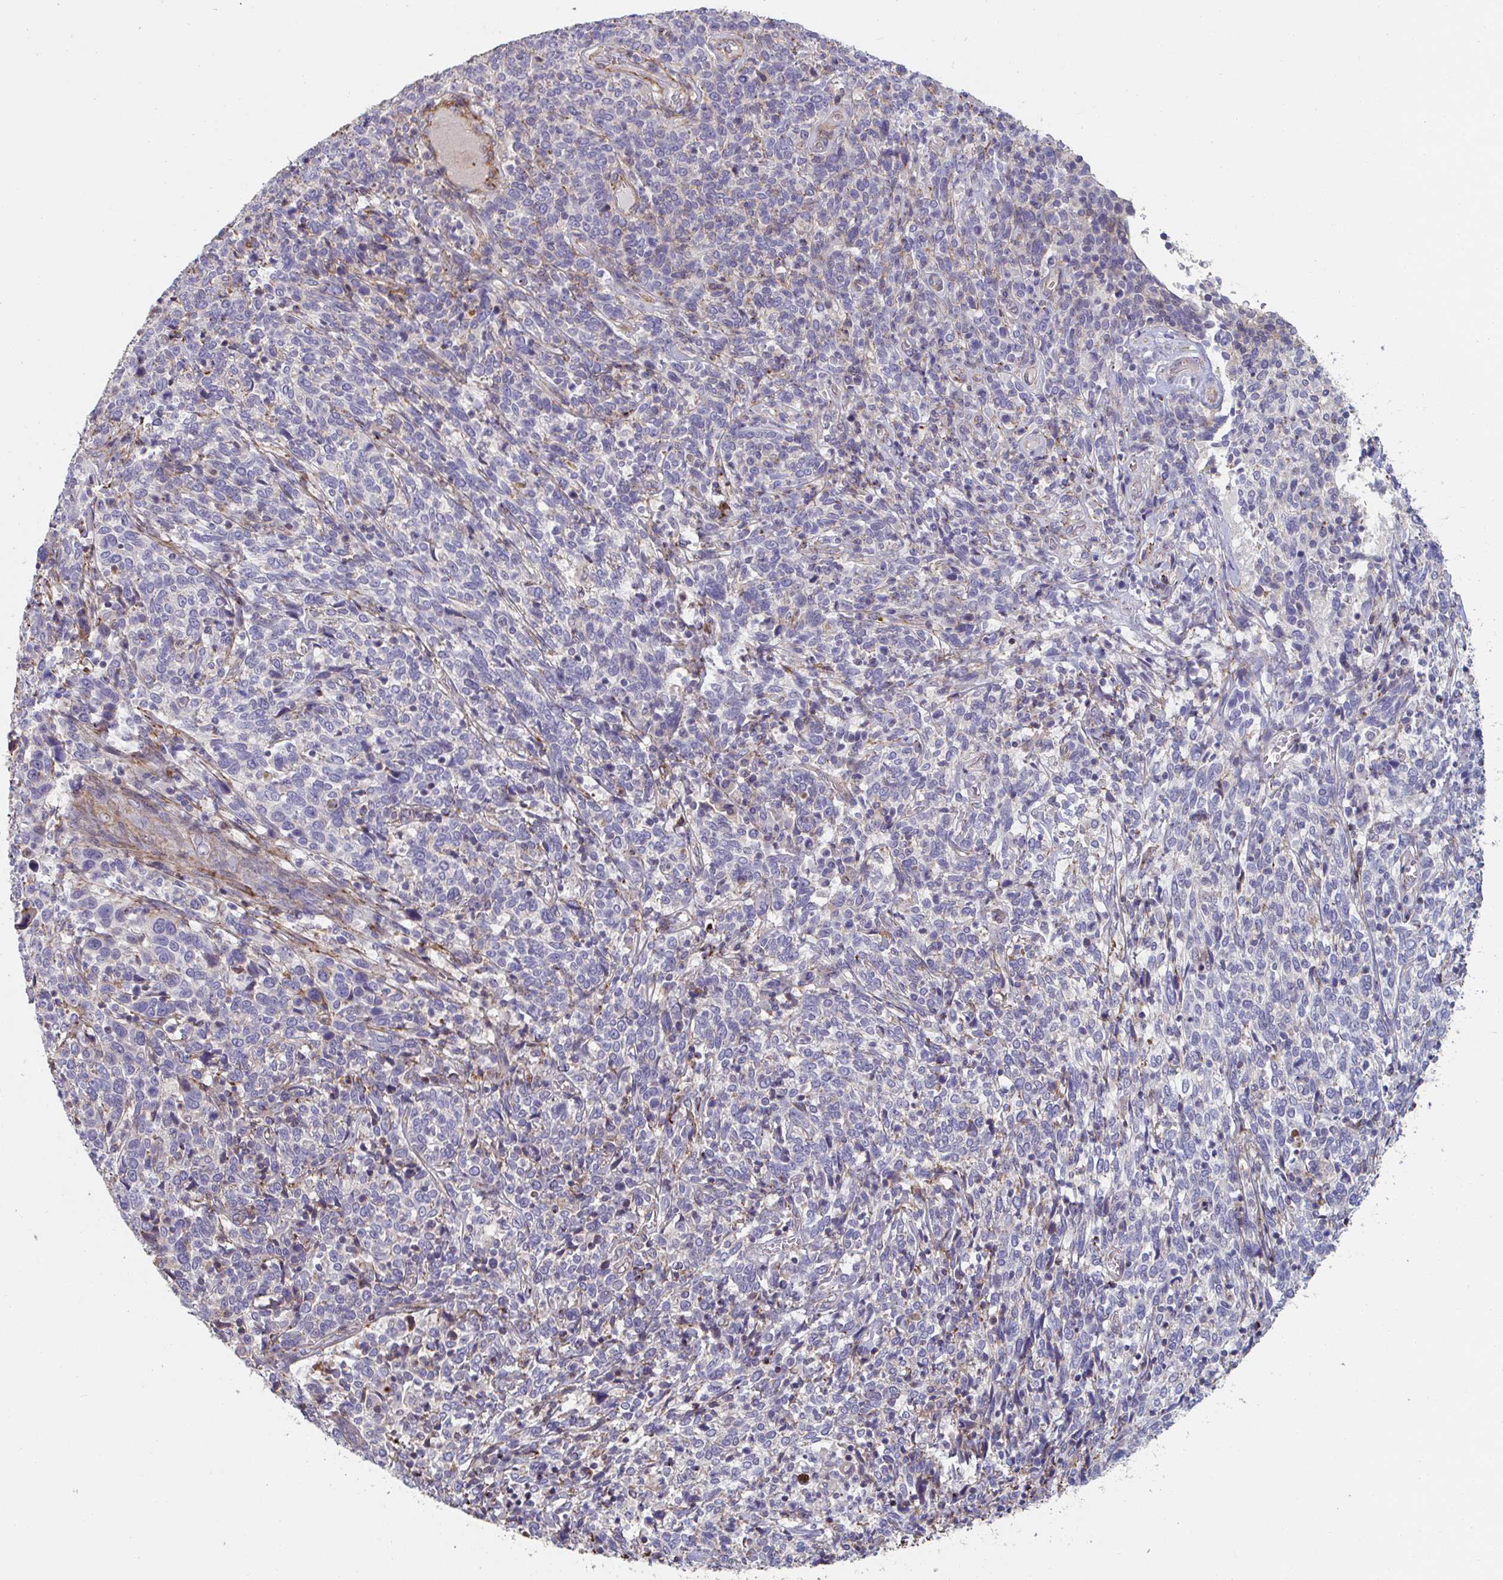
{"staining": {"intensity": "negative", "quantity": "none", "location": "none"}, "tissue": "cervical cancer", "cell_type": "Tumor cells", "image_type": "cancer", "snomed": [{"axis": "morphology", "description": "Squamous cell carcinoma, NOS"}, {"axis": "topography", "description": "Cervix"}], "caption": "DAB immunohistochemical staining of human cervical squamous cell carcinoma shows no significant staining in tumor cells. (DAB immunohistochemistry (IHC) visualized using brightfield microscopy, high magnification).", "gene": "FZD2", "patient": {"sex": "female", "age": 46}}